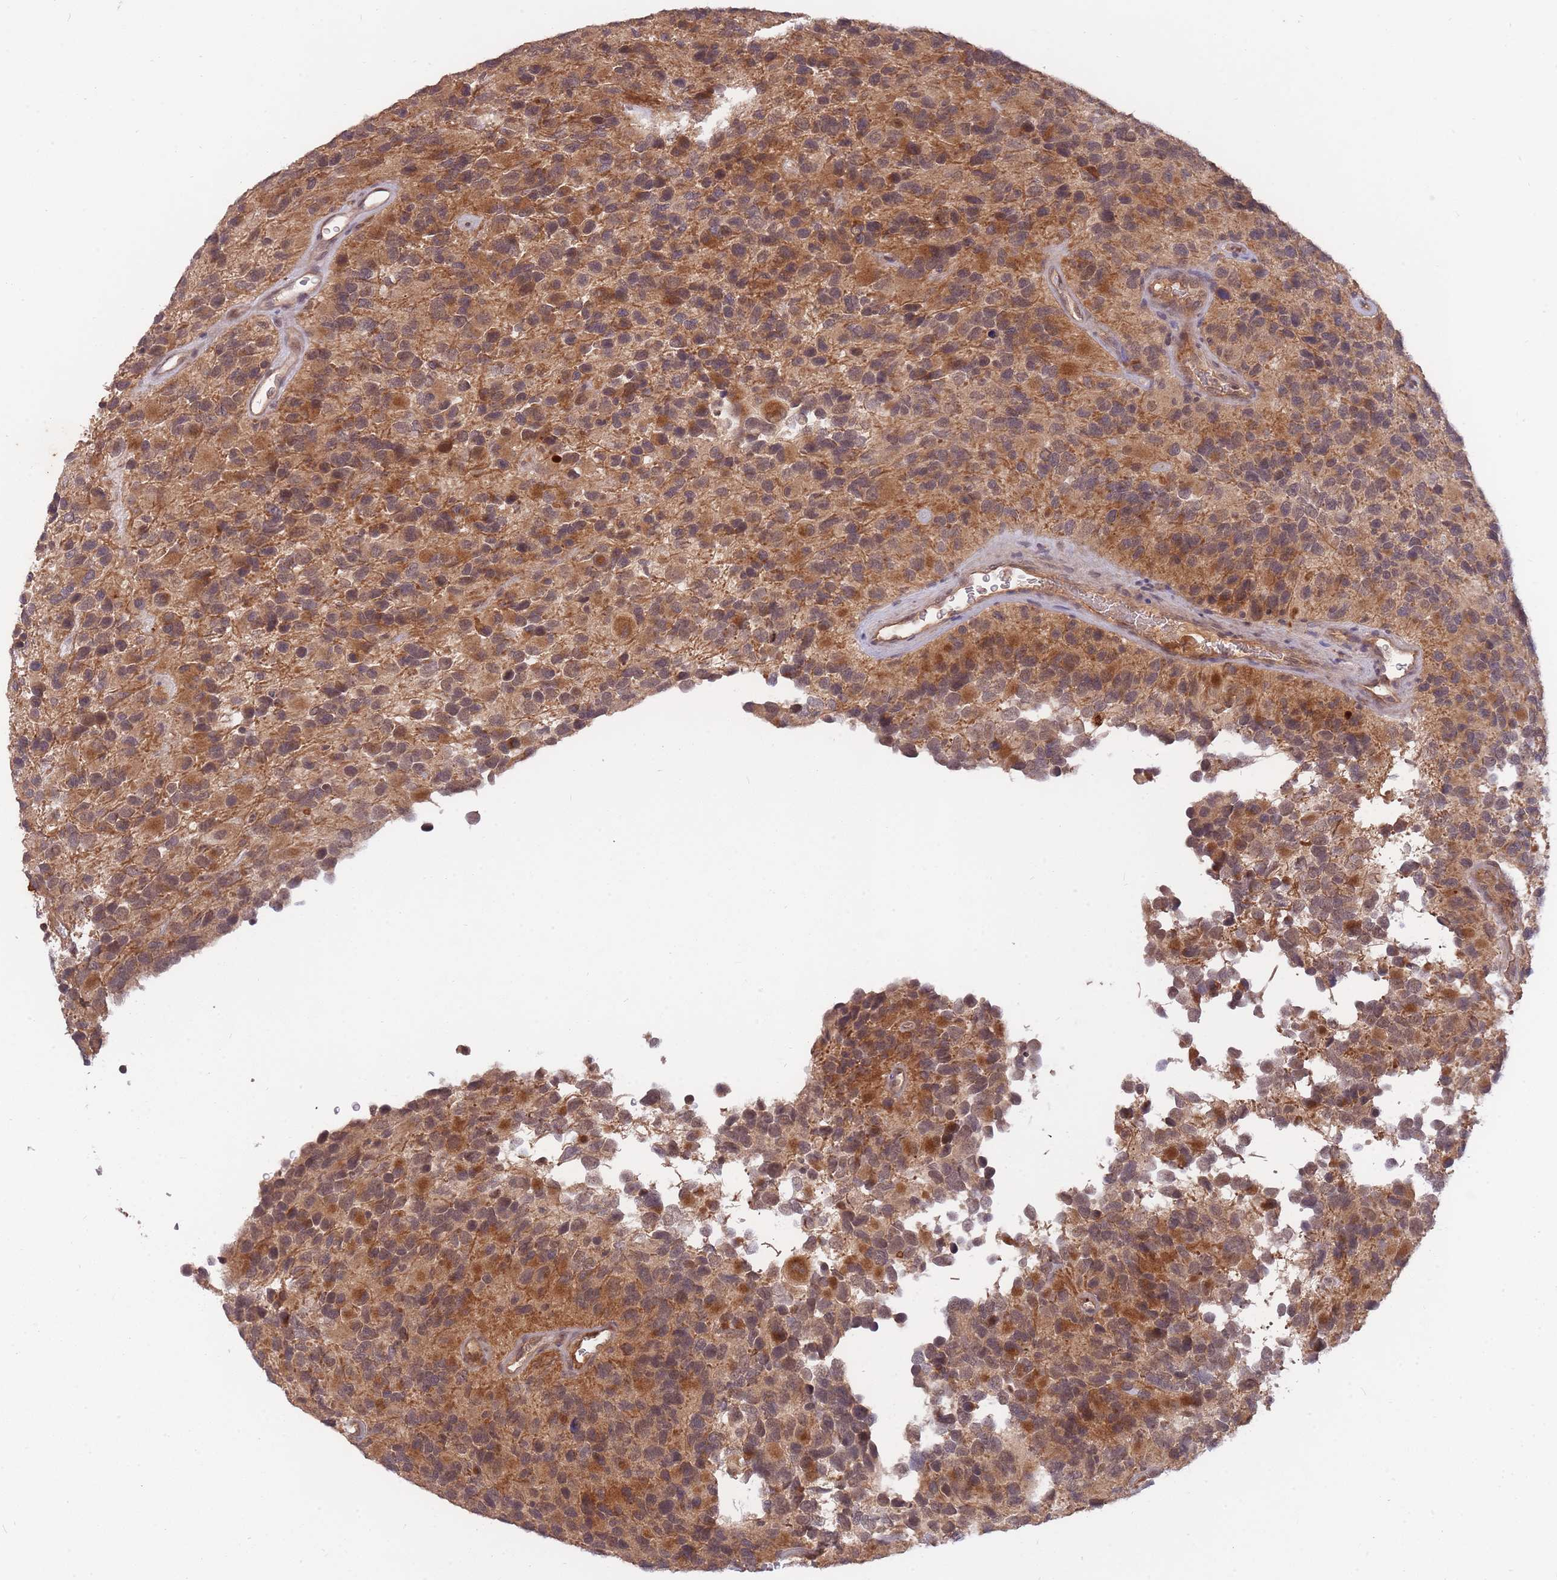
{"staining": {"intensity": "moderate", "quantity": "25%-75%", "location": "cytoplasmic/membranous"}, "tissue": "glioma", "cell_type": "Tumor cells", "image_type": "cancer", "snomed": [{"axis": "morphology", "description": "Glioma, malignant, High grade"}, {"axis": "topography", "description": "Brain"}], "caption": "A photomicrograph of glioma stained for a protein reveals moderate cytoplasmic/membranous brown staining in tumor cells.", "gene": "SMC6", "patient": {"sex": "male", "age": 77}}